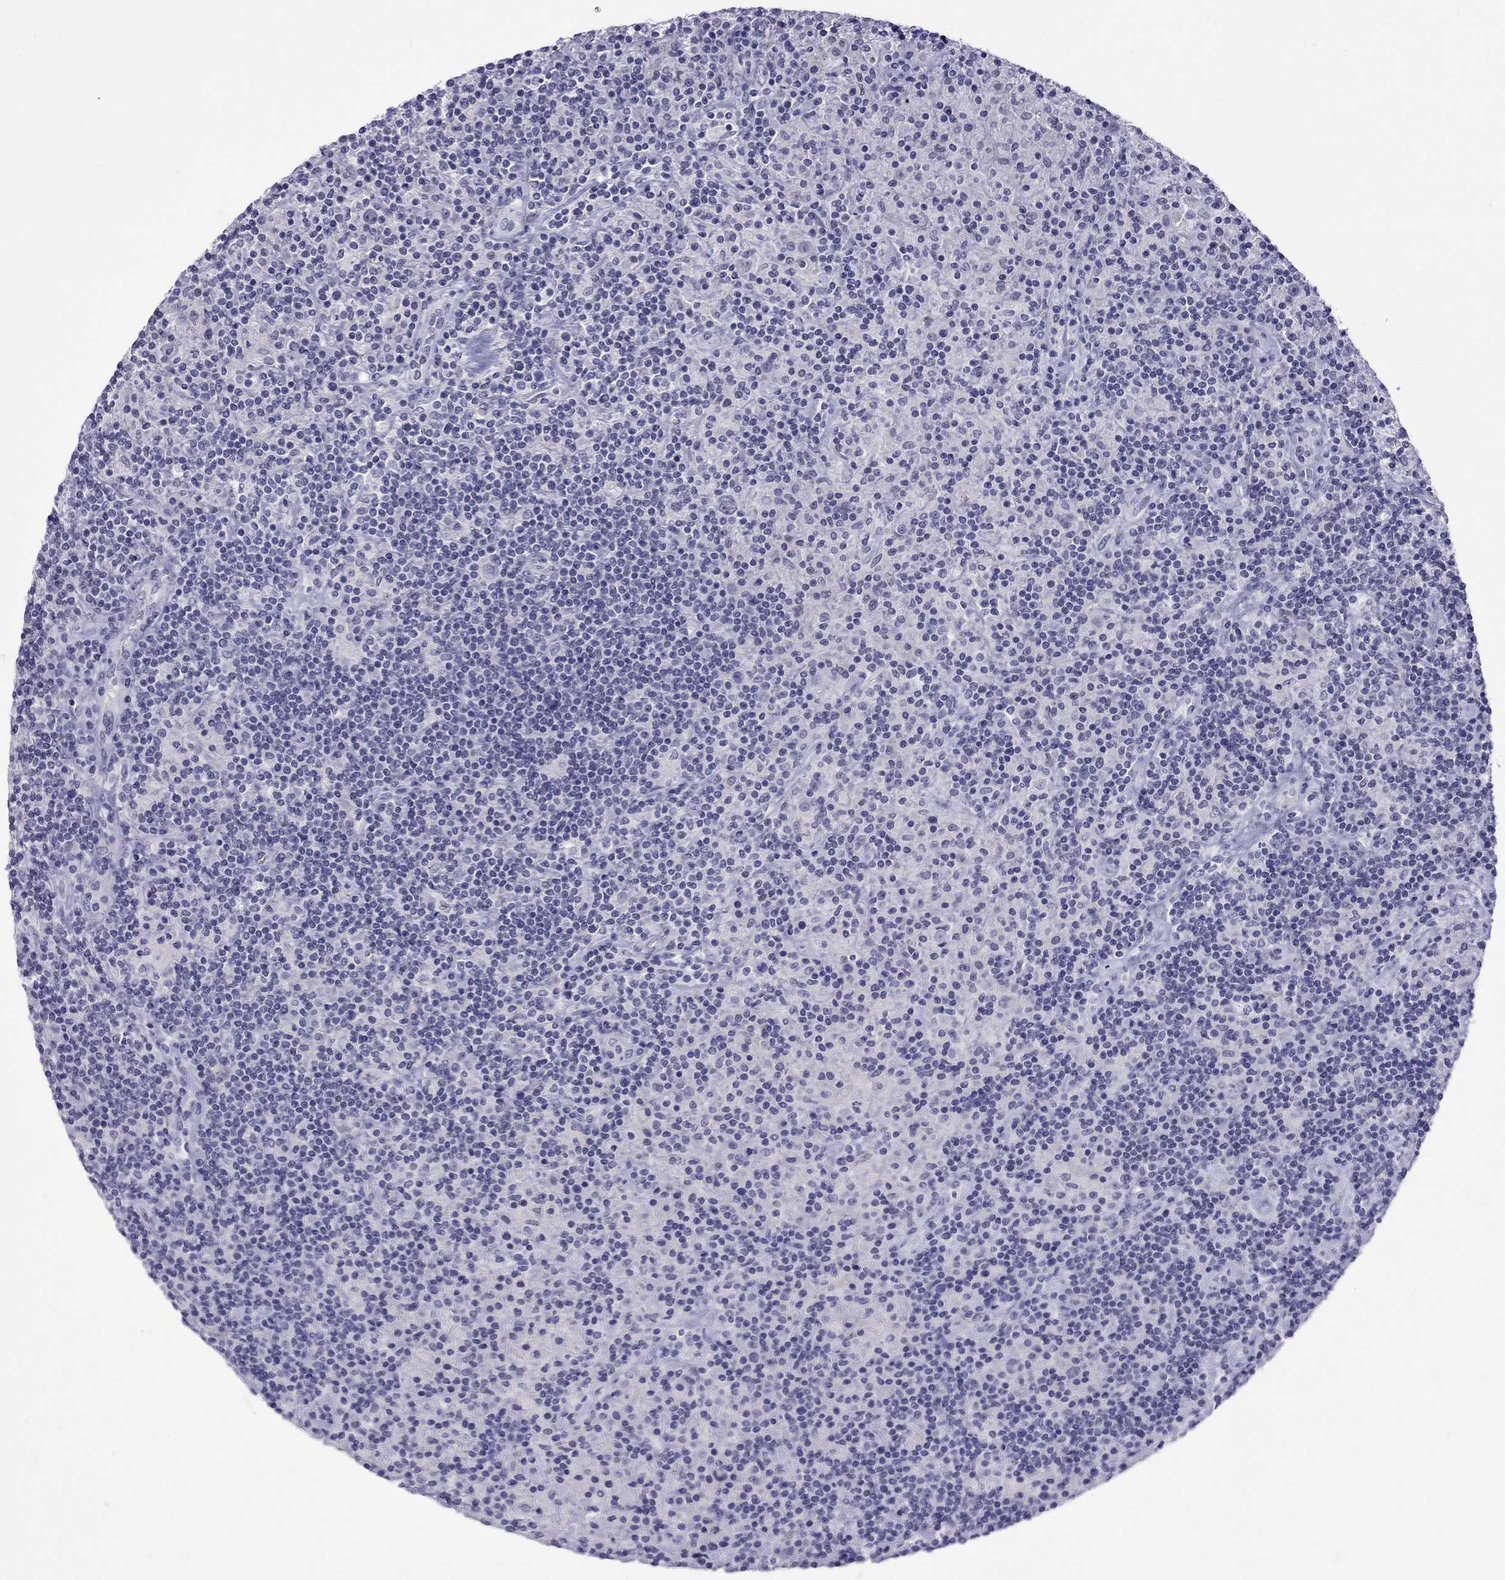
{"staining": {"intensity": "negative", "quantity": "none", "location": "none"}, "tissue": "lymphoma", "cell_type": "Tumor cells", "image_type": "cancer", "snomed": [{"axis": "morphology", "description": "Hodgkin's disease, NOS"}, {"axis": "topography", "description": "Lymph node"}], "caption": "An immunohistochemistry (IHC) photomicrograph of Hodgkin's disease is shown. There is no staining in tumor cells of Hodgkin's disease.", "gene": "CHRNB3", "patient": {"sex": "male", "age": 70}}